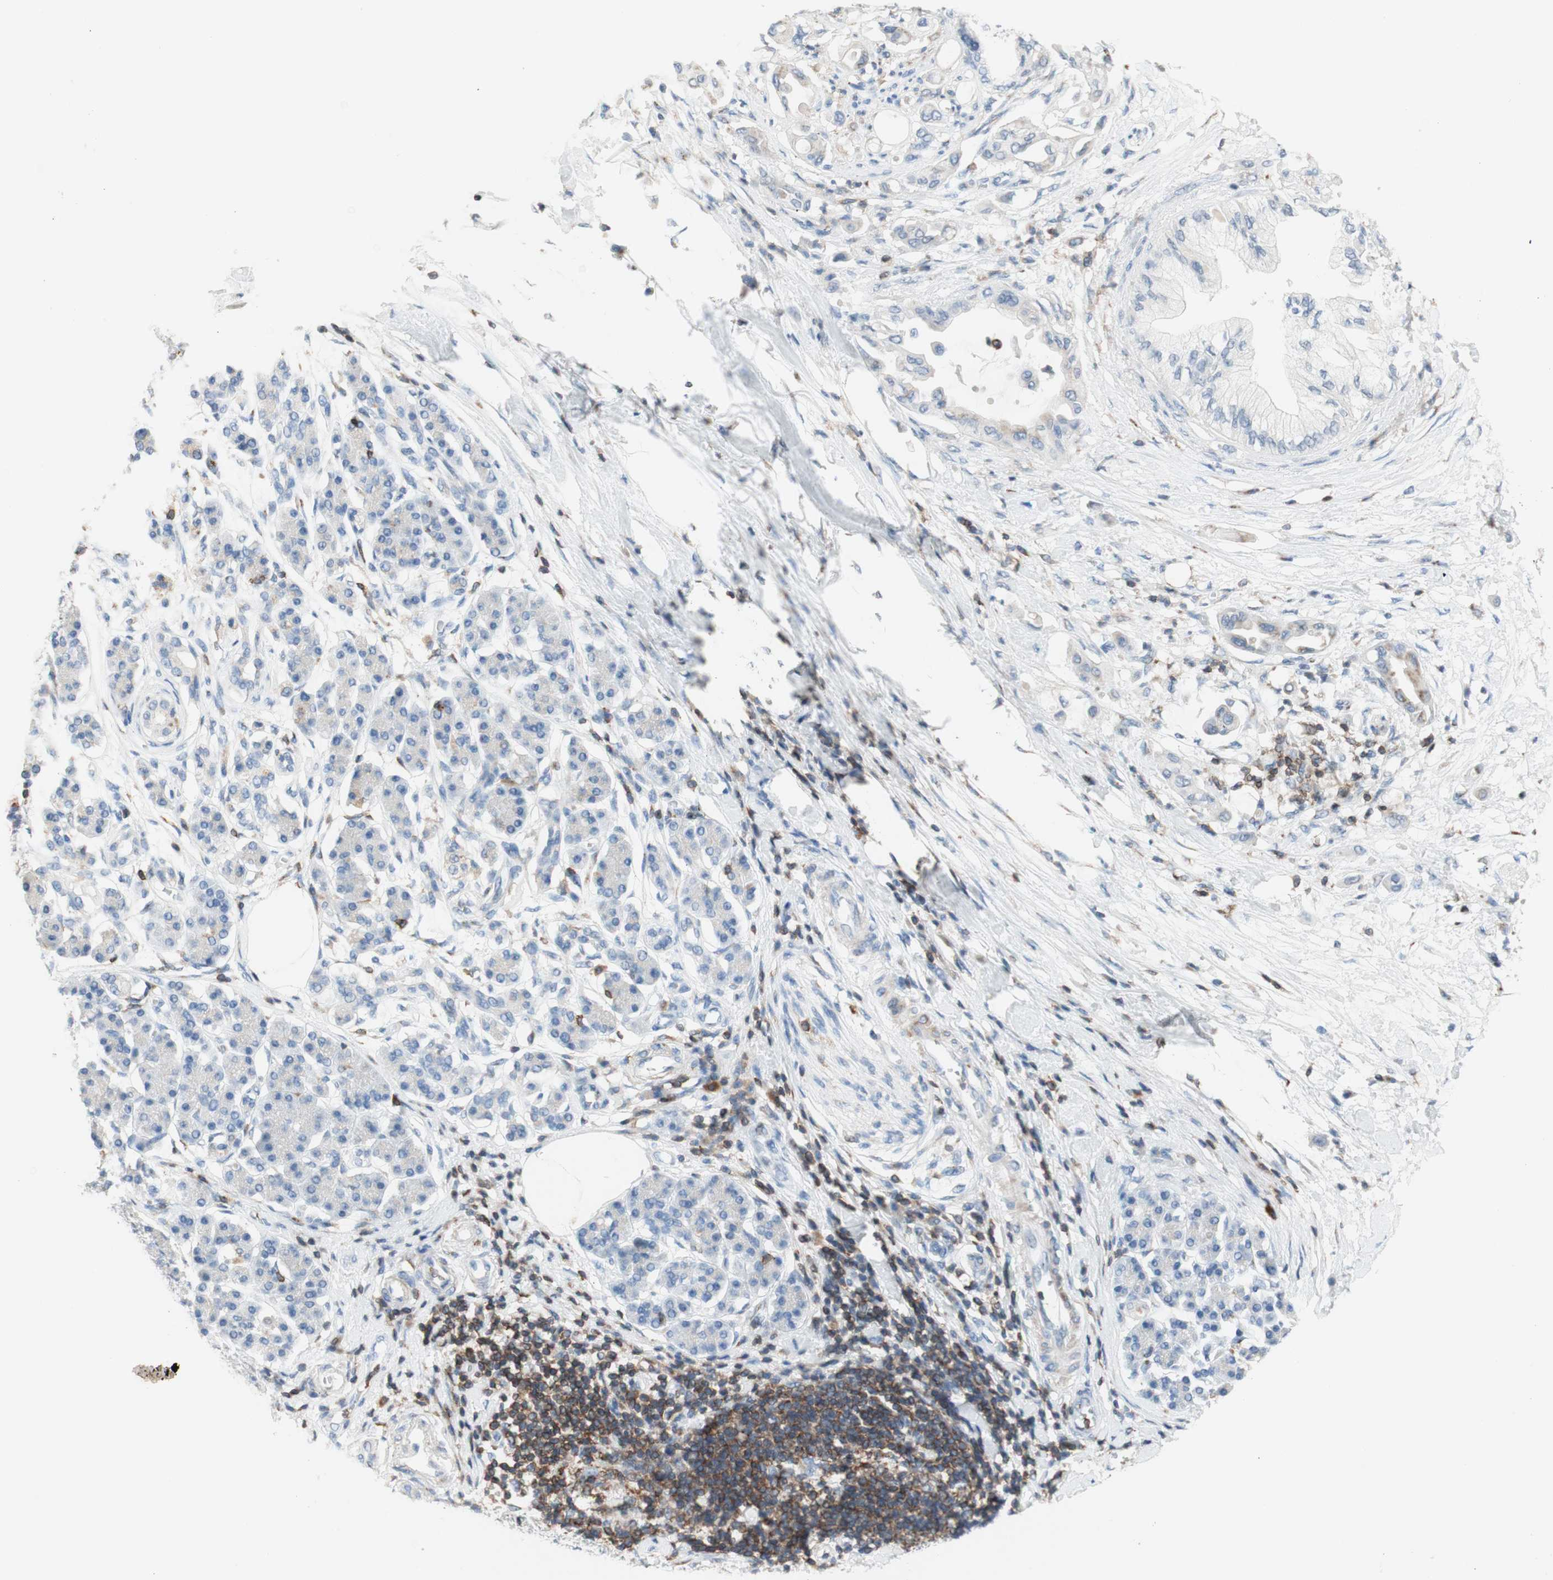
{"staining": {"intensity": "negative", "quantity": "none", "location": "none"}, "tissue": "pancreatic cancer", "cell_type": "Tumor cells", "image_type": "cancer", "snomed": [{"axis": "morphology", "description": "Adenocarcinoma, NOS"}, {"axis": "morphology", "description": "Adenocarcinoma, metastatic, NOS"}, {"axis": "topography", "description": "Lymph node"}, {"axis": "topography", "description": "Pancreas"}, {"axis": "topography", "description": "Duodenum"}], "caption": "IHC of human adenocarcinoma (pancreatic) displays no positivity in tumor cells.", "gene": "SPINK6", "patient": {"sex": "female", "age": 64}}